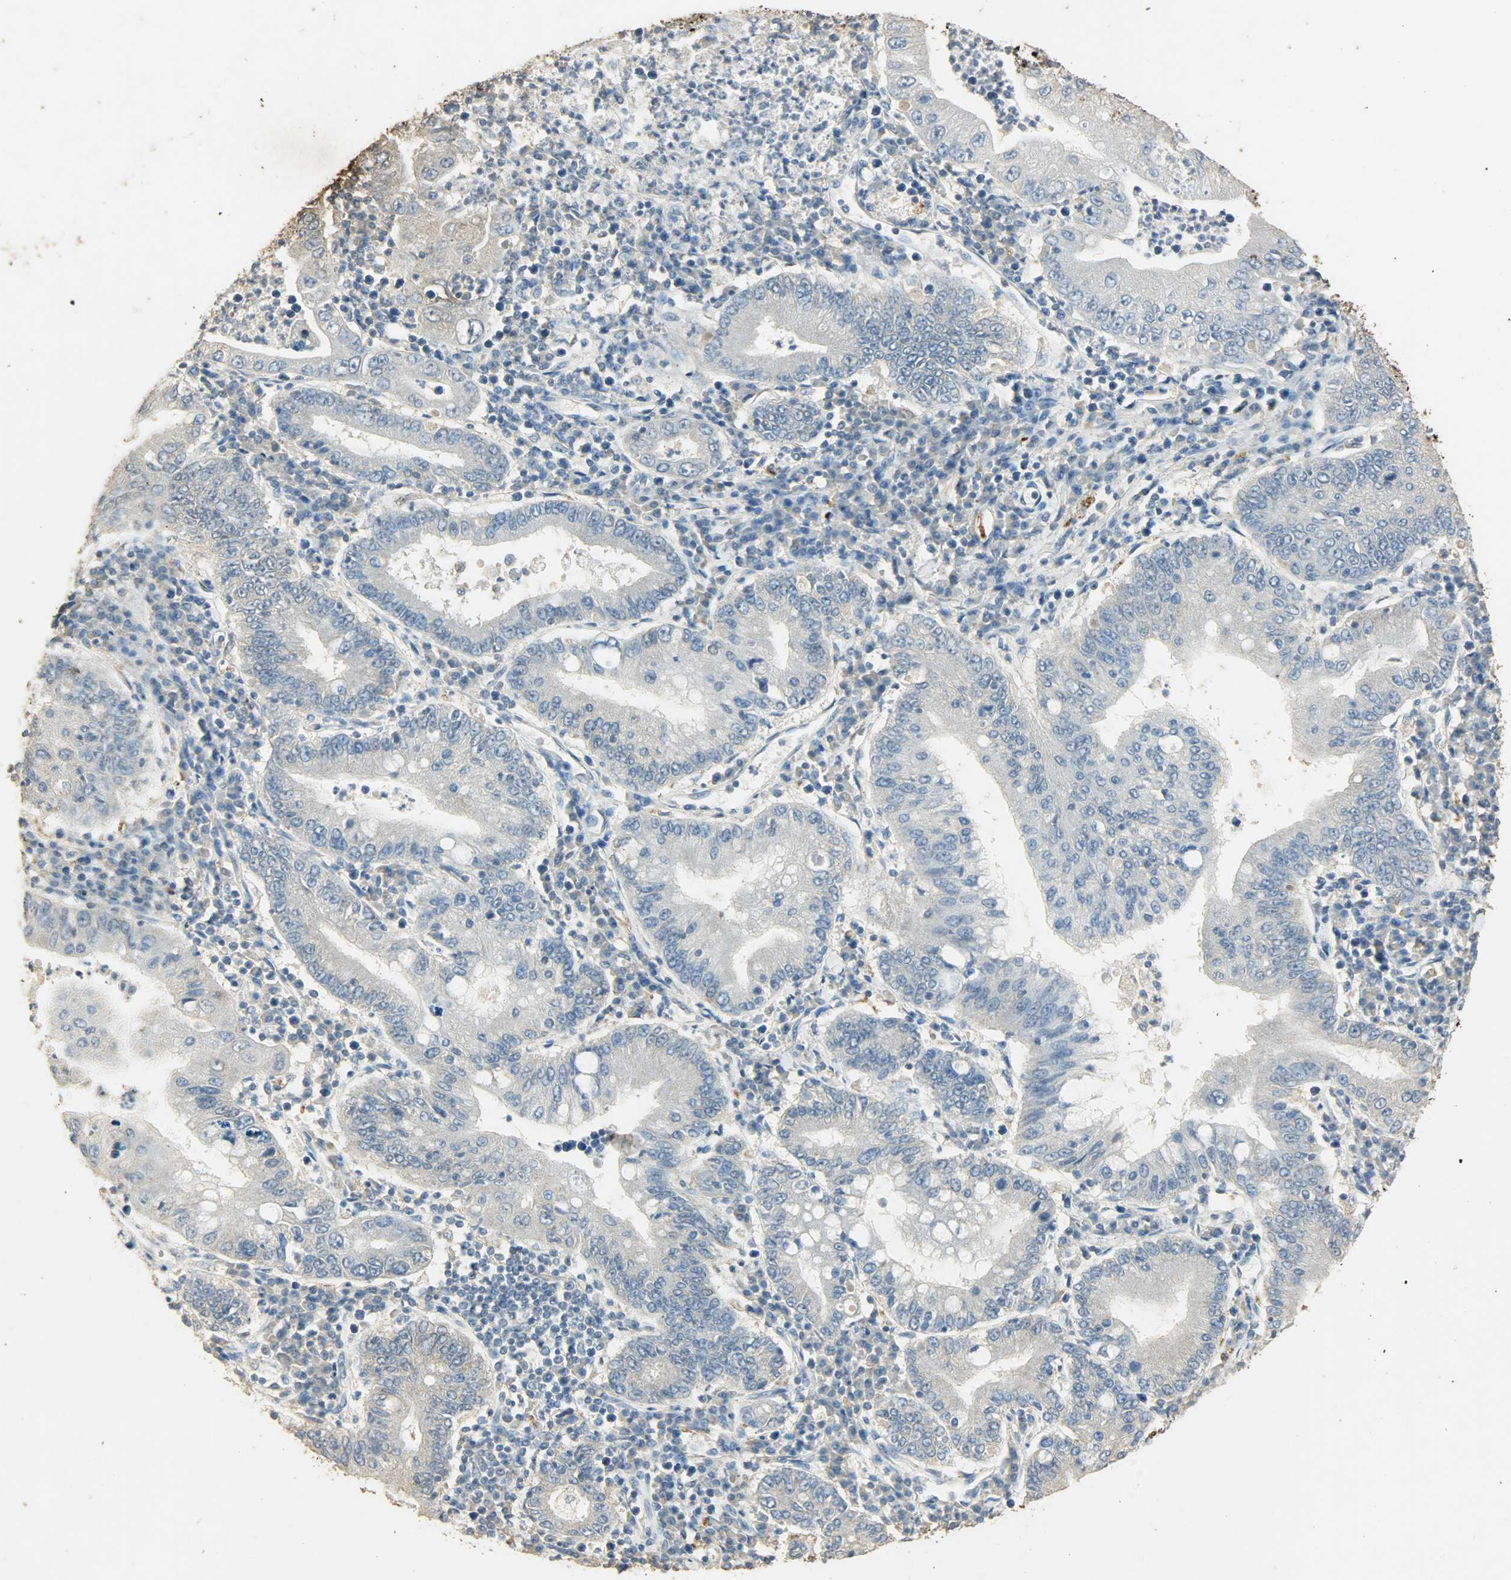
{"staining": {"intensity": "negative", "quantity": "none", "location": "none"}, "tissue": "stomach cancer", "cell_type": "Tumor cells", "image_type": "cancer", "snomed": [{"axis": "morphology", "description": "Normal tissue, NOS"}, {"axis": "morphology", "description": "Adenocarcinoma, NOS"}, {"axis": "topography", "description": "Esophagus"}, {"axis": "topography", "description": "Stomach, upper"}, {"axis": "topography", "description": "Peripheral nerve tissue"}], "caption": "Tumor cells are negative for protein expression in human adenocarcinoma (stomach).", "gene": "ASB9", "patient": {"sex": "male", "age": 62}}